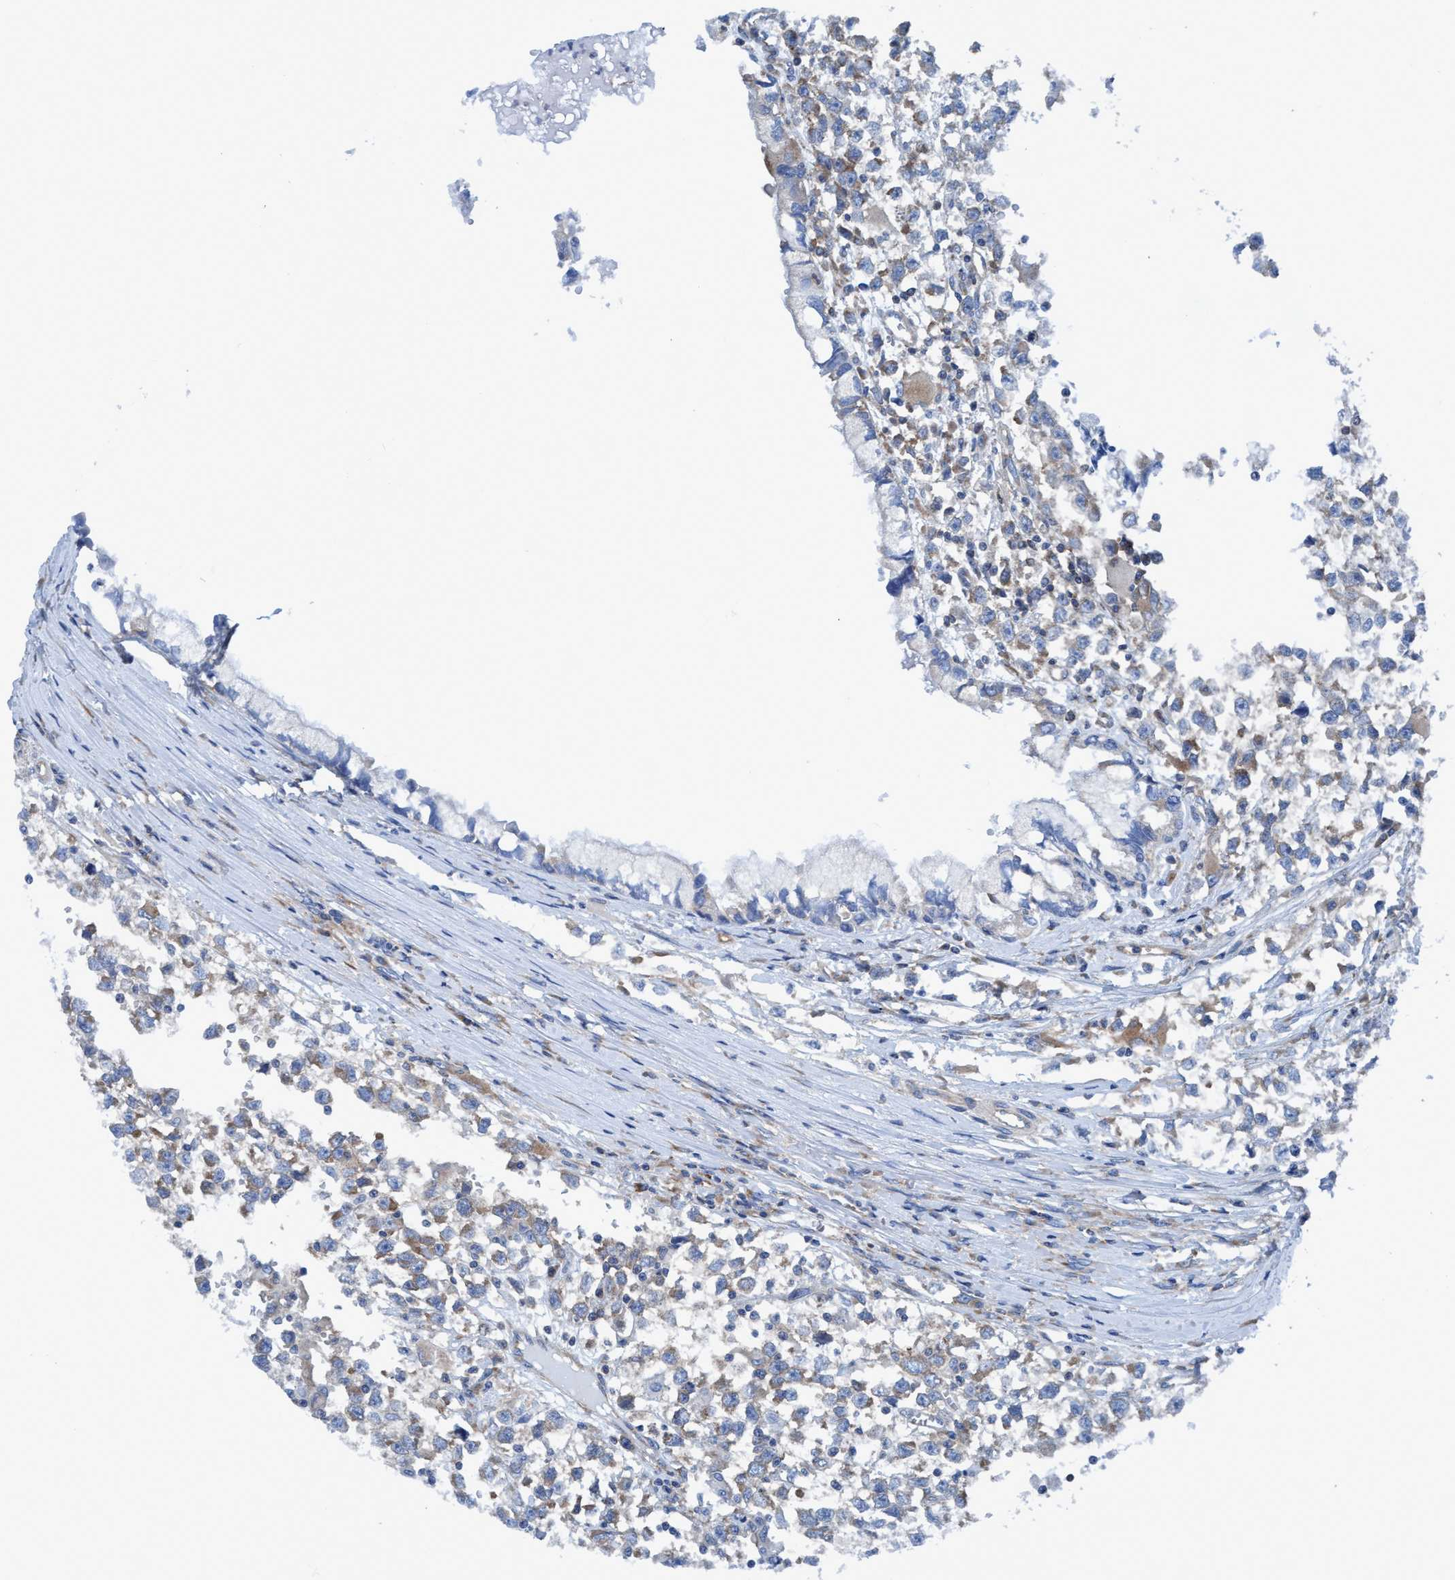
{"staining": {"intensity": "weak", "quantity": "25%-75%", "location": "cytoplasmic/membranous"}, "tissue": "testis cancer", "cell_type": "Tumor cells", "image_type": "cancer", "snomed": [{"axis": "morphology", "description": "Seminoma, NOS"}, {"axis": "morphology", "description": "Carcinoma, Embryonal, NOS"}, {"axis": "topography", "description": "Testis"}], "caption": "This photomicrograph reveals IHC staining of testis seminoma, with low weak cytoplasmic/membranous expression in approximately 25%-75% of tumor cells.", "gene": "NMT1", "patient": {"sex": "male", "age": 51}}